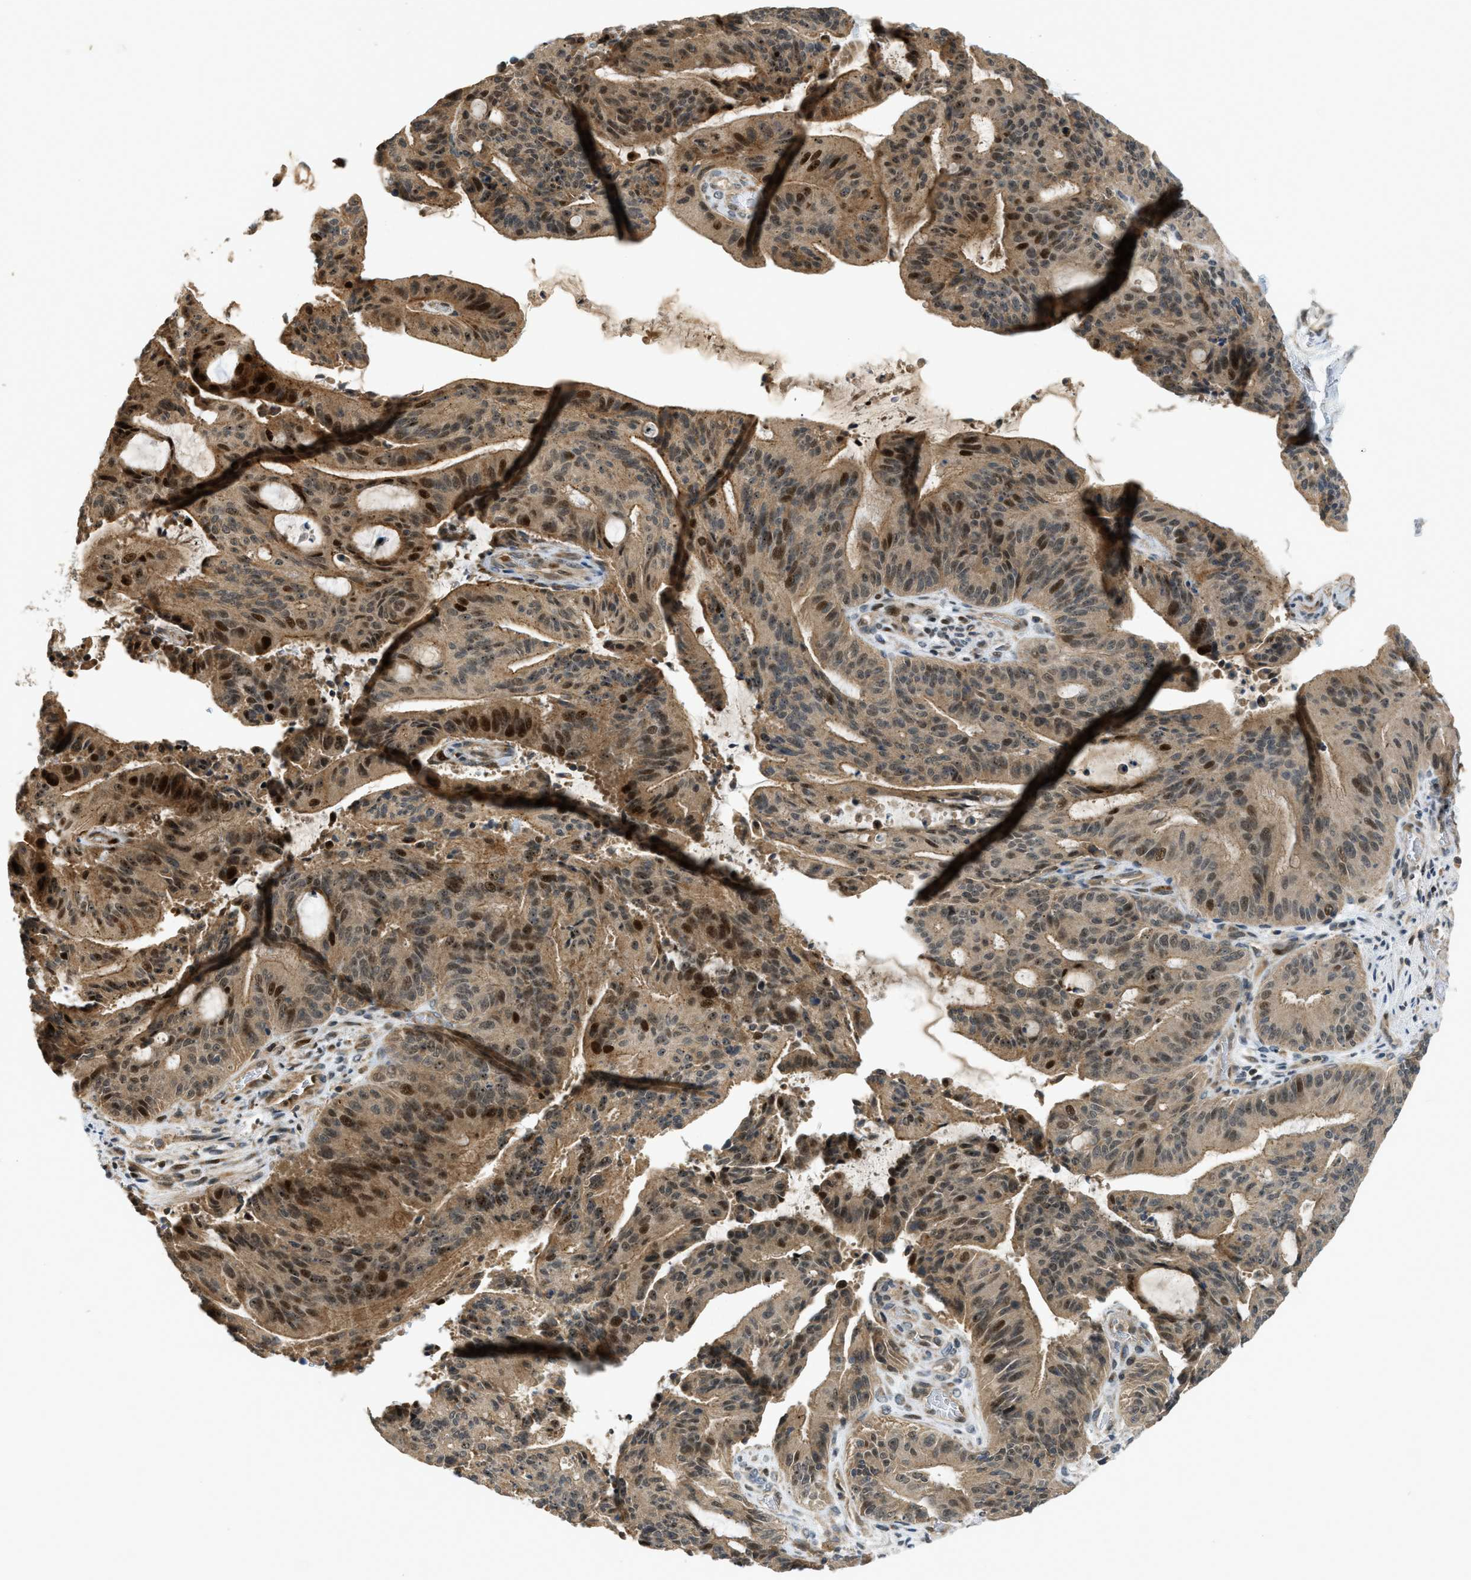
{"staining": {"intensity": "strong", "quantity": "25%-75%", "location": "cytoplasmic/membranous,nuclear"}, "tissue": "liver cancer", "cell_type": "Tumor cells", "image_type": "cancer", "snomed": [{"axis": "morphology", "description": "Normal tissue, NOS"}, {"axis": "morphology", "description": "Cholangiocarcinoma"}, {"axis": "topography", "description": "Liver"}, {"axis": "topography", "description": "Peripheral nerve tissue"}], "caption": "DAB (3,3'-diaminobenzidine) immunohistochemical staining of human liver cancer exhibits strong cytoplasmic/membranous and nuclear protein positivity in about 25%-75% of tumor cells.", "gene": "TRAPPC14", "patient": {"sex": "female", "age": 73}}